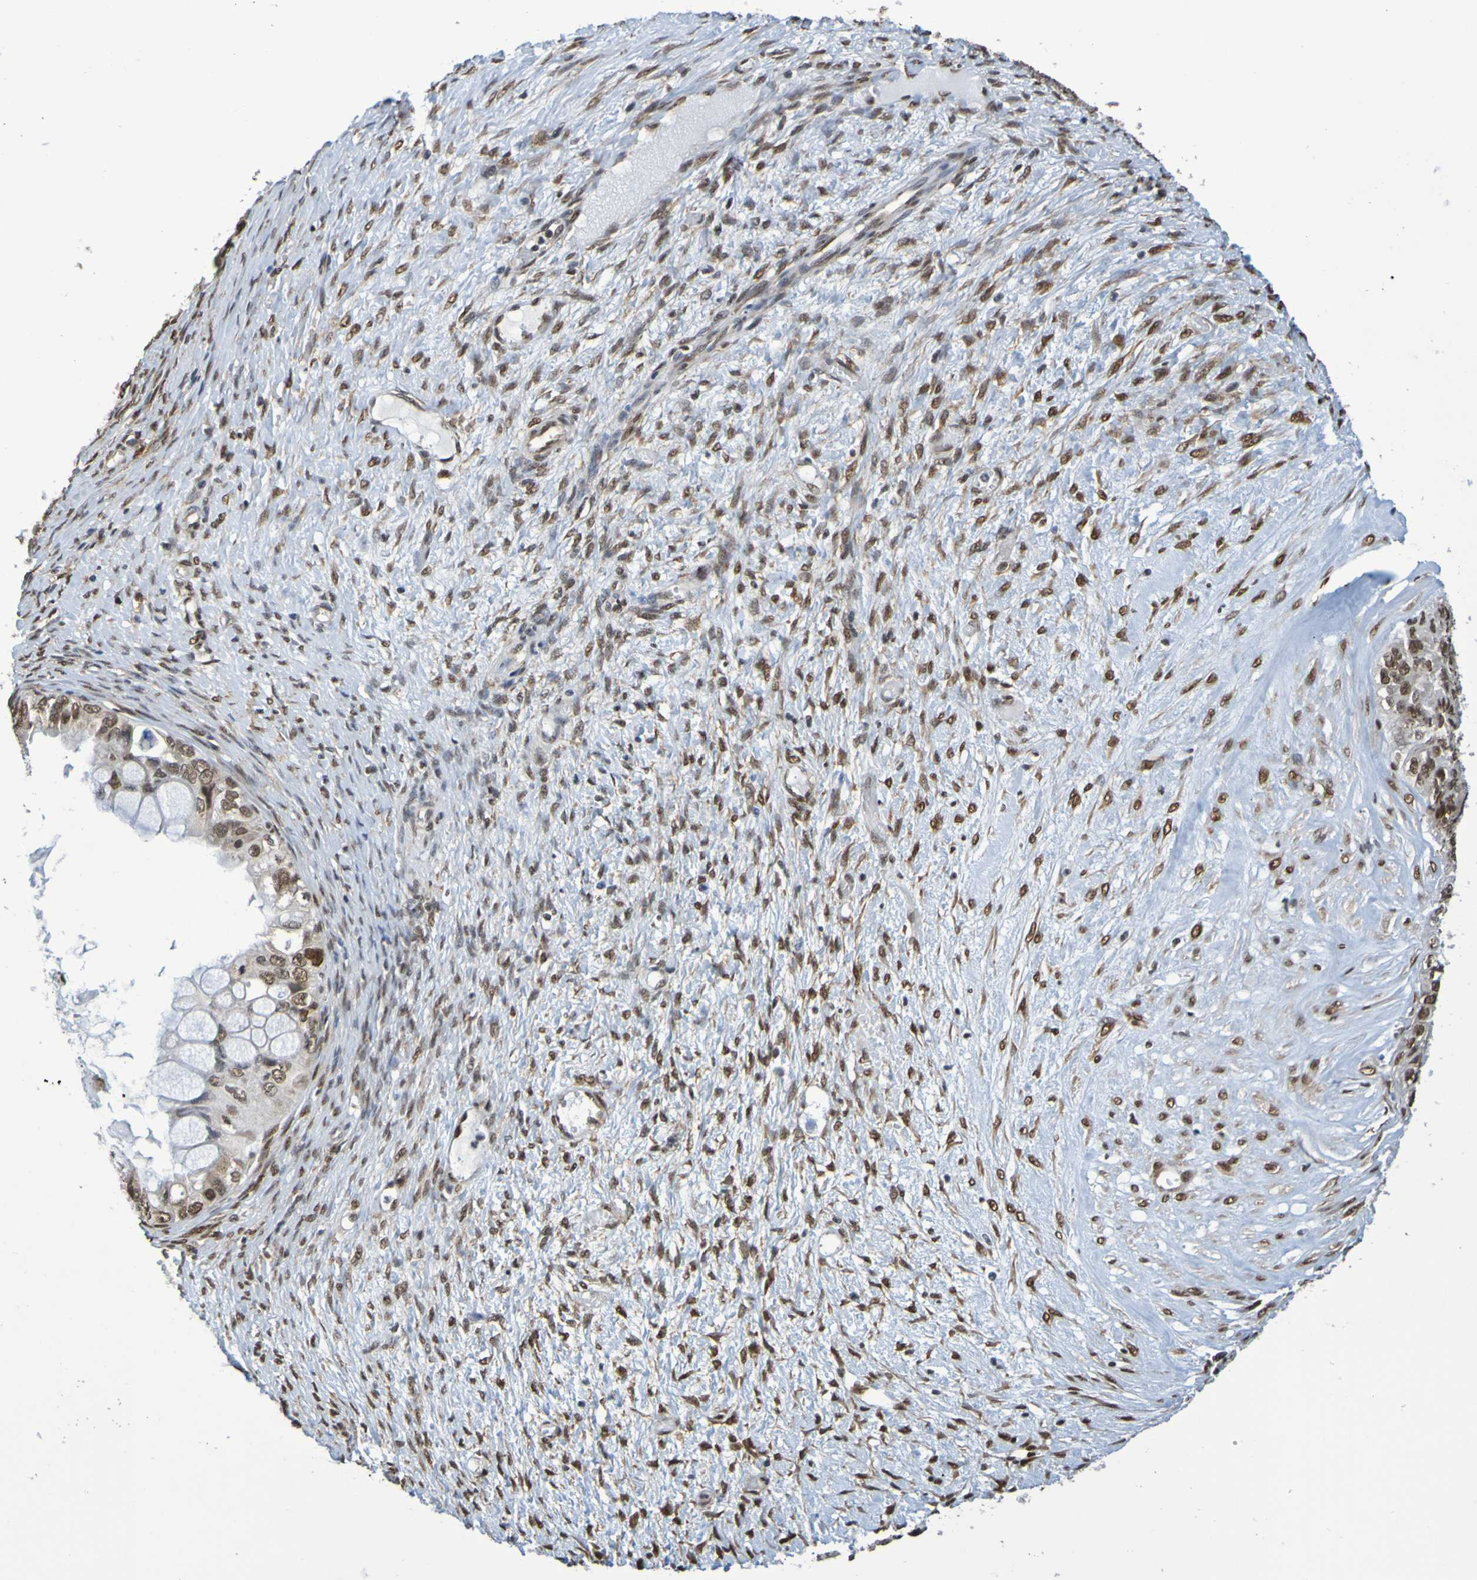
{"staining": {"intensity": "moderate", "quantity": ">75%", "location": "nuclear"}, "tissue": "ovarian cancer", "cell_type": "Tumor cells", "image_type": "cancer", "snomed": [{"axis": "morphology", "description": "Cystadenocarcinoma, mucinous, NOS"}, {"axis": "topography", "description": "Ovary"}], "caption": "Protein analysis of ovarian cancer (mucinous cystadenocarcinoma) tissue shows moderate nuclear positivity in about >75% of tumor cells.", "gene": "HDAC2", "patient": {"sex": "female", "age": 80}}